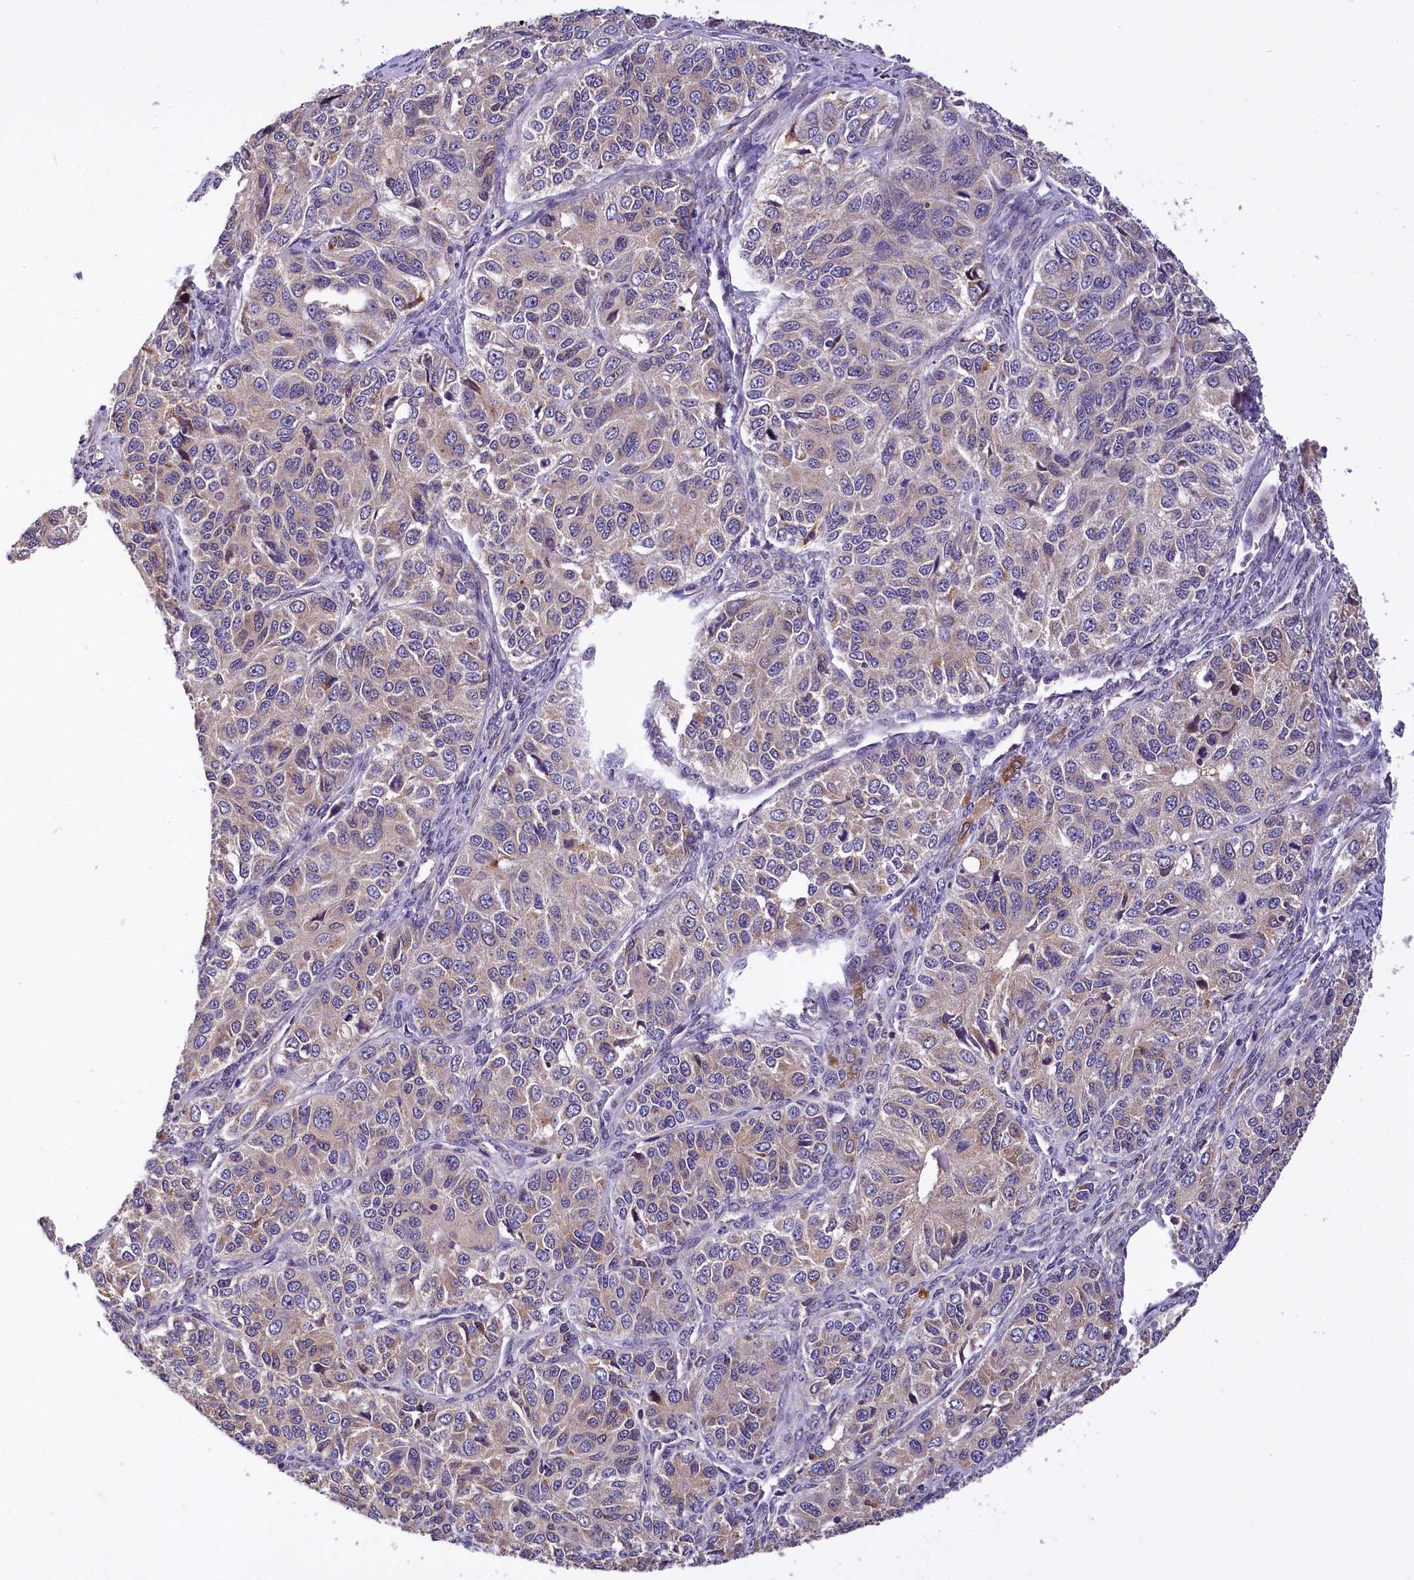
{"staining": {"intensity": "weak", "quantity": "25%-75%", "location": "cytoplasmic/membranous"}, "tissue": "ovarian cancer", "cell_type": "Tumor cells", "image_type": "cancer", "snomed": [{"axis": "morphology", "description": "Carcinoma, endometroid"}, {"axis": "topography", "description": "Ovary"}], "caption": "DAB immunohistochemical staining of human ovarian cancer reveals weak cytoplasmic/membranous protein positivity in about 25%-75% of tumor cells.", "gene": "SUPV3L1", "patient": {"sex": "female", "age": 51}}